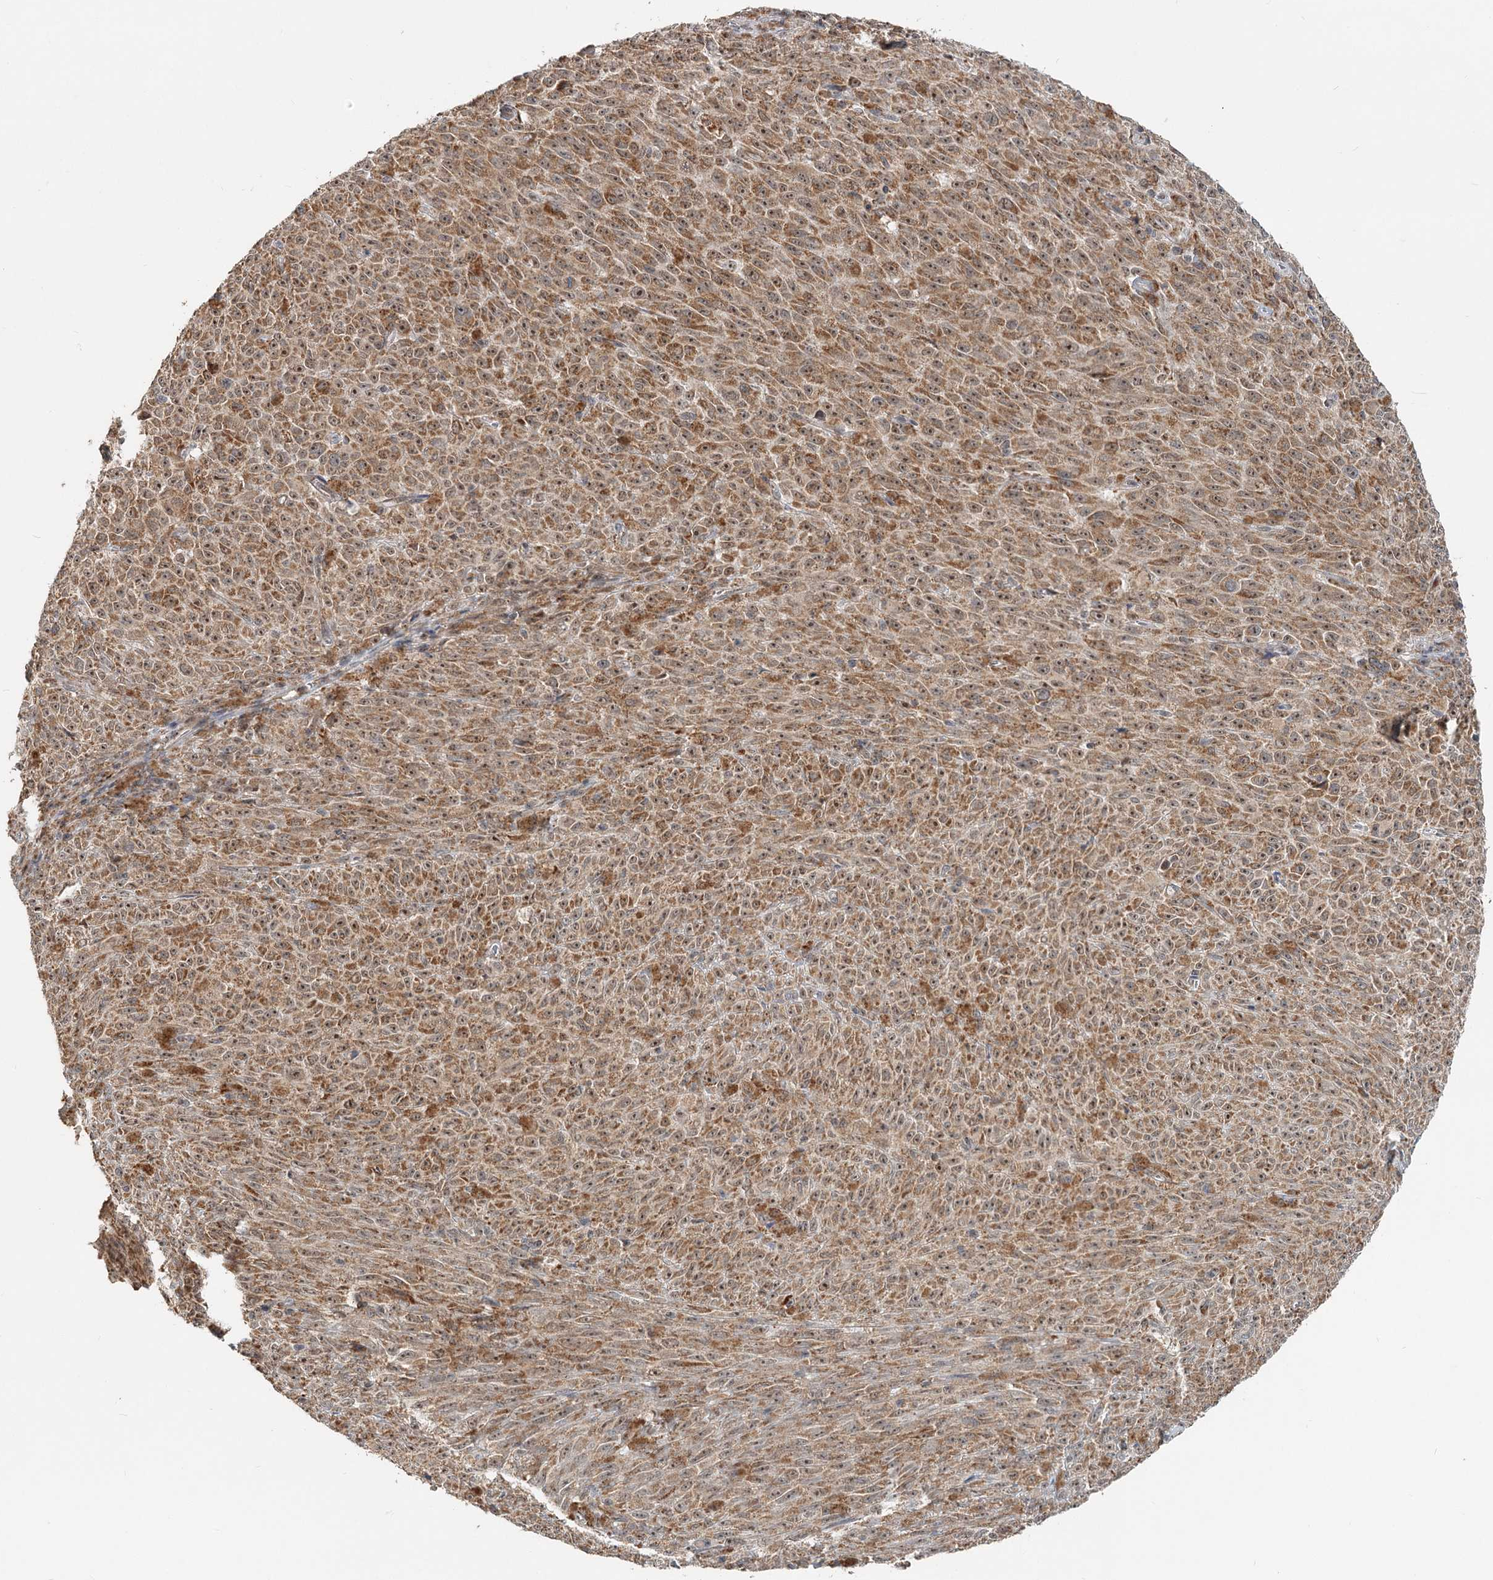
{"staining": {"intensity": "moderate", "quantity": ">75%", "location": "cytoplasmic/membranous,nuclear"}, "tissue": "melanoma", "cell_type": "Tumor cells", "image_type": "cancer", "snomed": [{"axis": "morphology", "description": "Malignant melanoma, NOS"}, {"axis": "topography", "description": "Skin"}], "caption": "Immunohistochemistry (DAB) staining of malignant melanoma reveals moderate cytoplasmic/membranous and nuclear protein expression in about >75% of tumor cells. The staining was performed using DAB (3,3'-diaminobenzidine) to visualize the protein expression in brown, while the nuclei were stained in blue with hematoxylin (Magnification: 20x).", "gene": "RTN4IP1", "patient": {"sex": "female", "age": 82}}